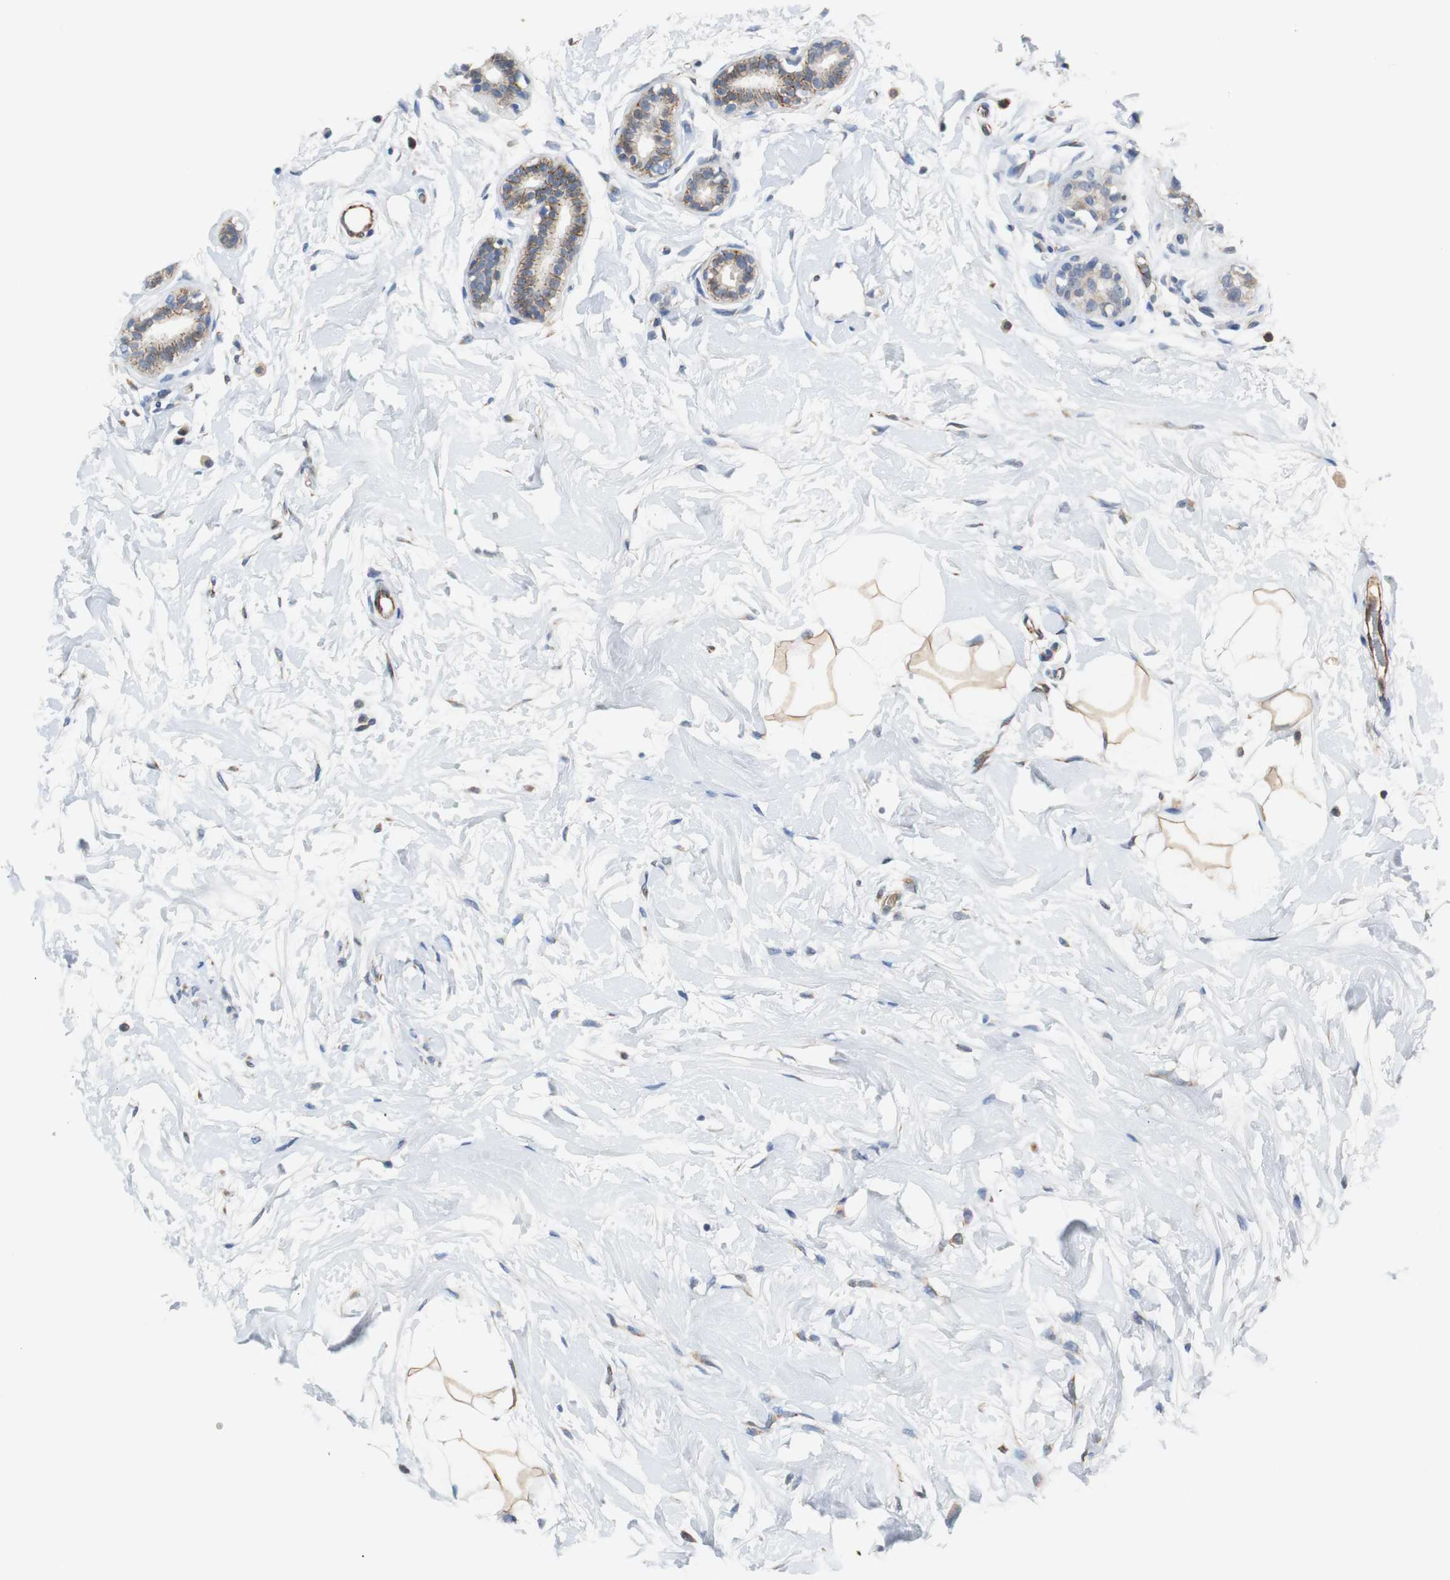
{"staining": {"intensity": "weak", "quantity": ">75%", "location": "cytoplasmic/membranous"}, "tissue": "breast cancer", "cell_type": "Tumor cells", "image_type": "cancer", "snomed": [{"axis": "morphology", "description": "Lobular carcinoma, in situ"}, {"axis": "morphology", "description": "Lobular carcinoma"}, {"axis": "topography", "description": "Breast"}], "caption": "Weak cytoplasmic/membranous staining is appreciated in about >75% of tumor cells in breast cancer (lobular carcinoma in situ).", "gene": "PCK1", "patient": {"sex": "female", "age": 41}}